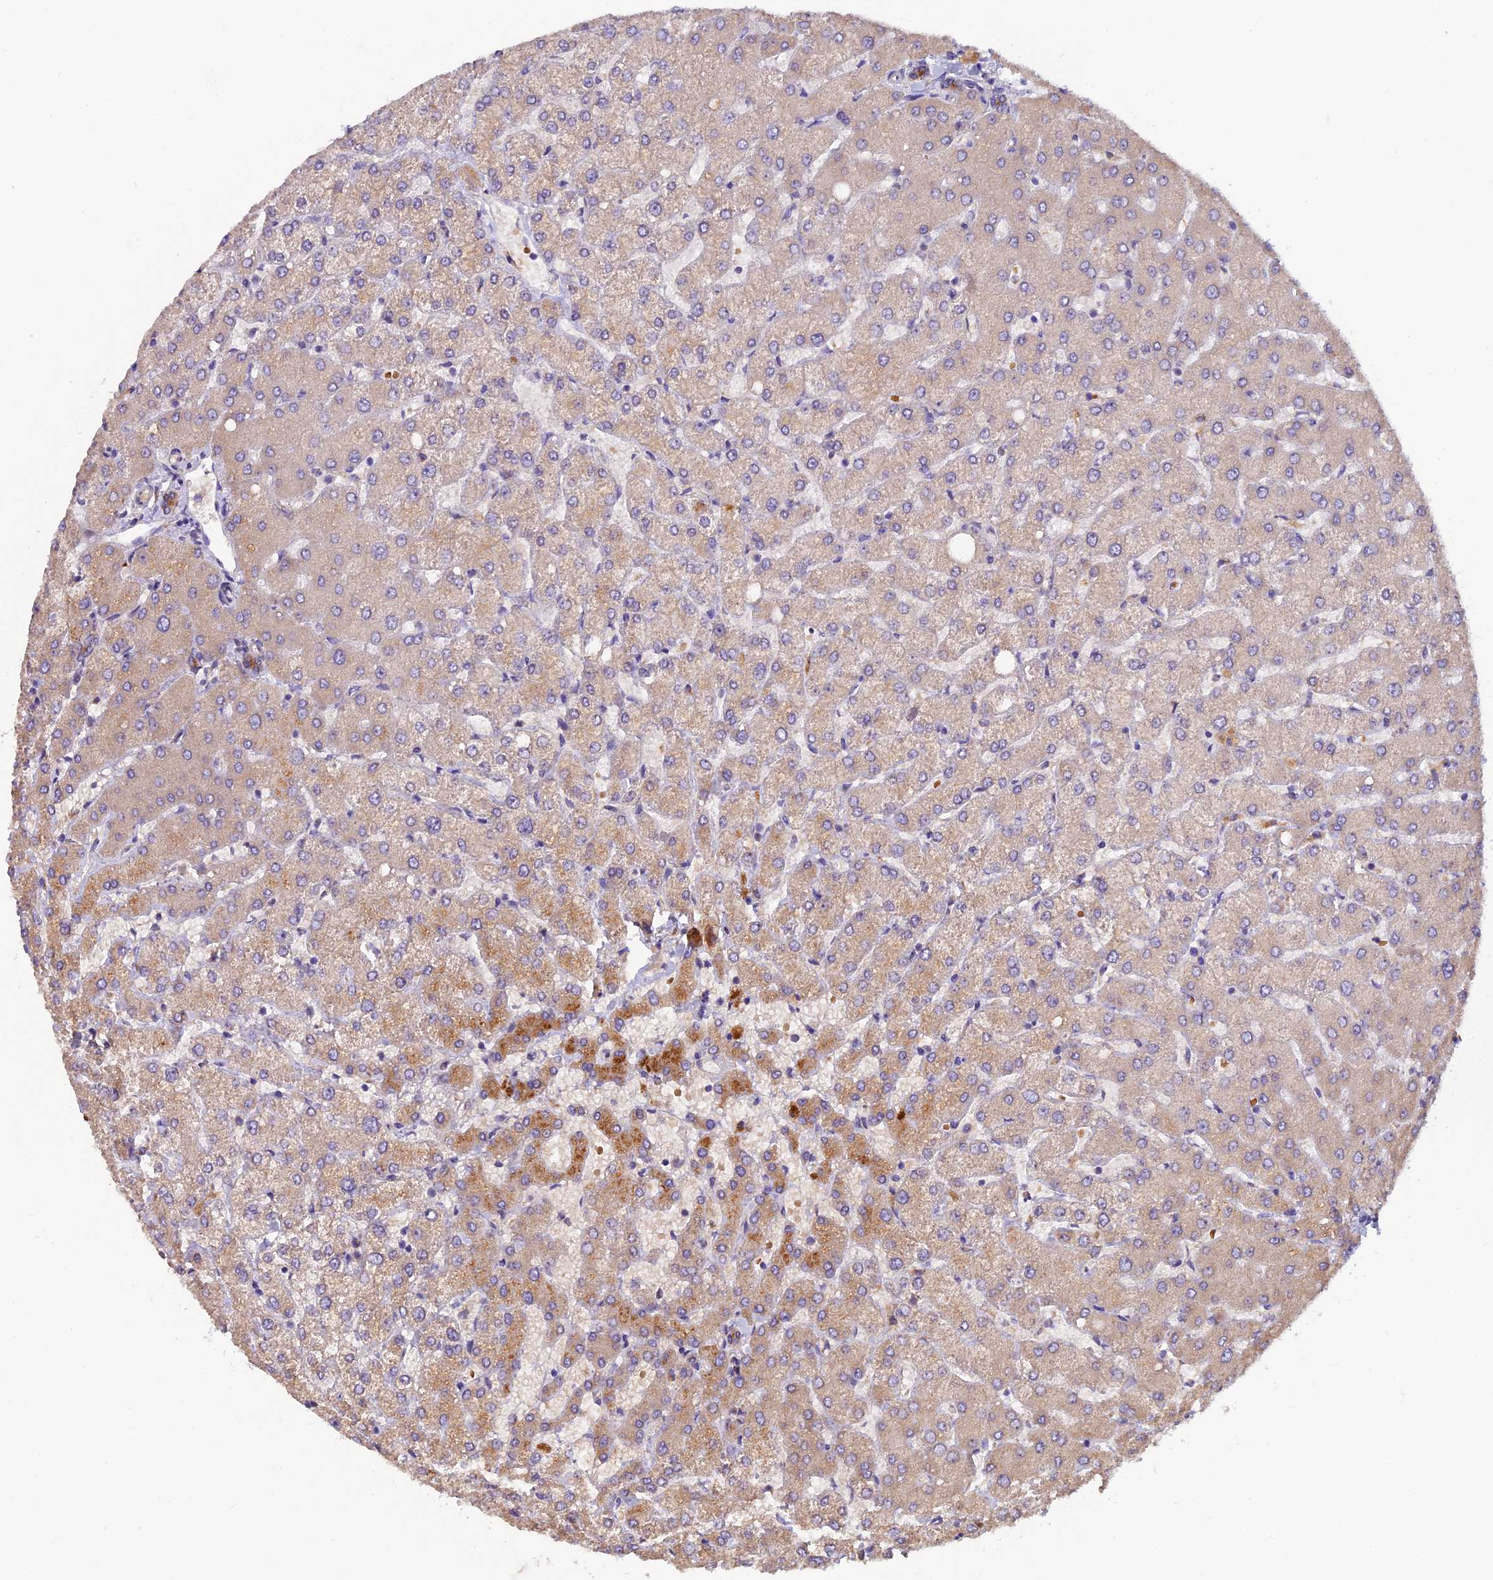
{"staining": {"intensity": "weak", "quantity": "25%-75%", "location": "cytoplasmic/membranous"}, "tissue": "liver", "cell_type": "Cholangiocytes", "image_type": "normal", "snomed": [{"axis": "morphology", "description": "Normal tissue, NOS"}, {"axis": "topography", "description": "Liver"}], "caption": "Human liver stained with a brown dye displays weak cytoplasmic/membranous positive staining in approximately 25%-75% of cholangiocytes.", "gene": "CCDC9B", "patient": {"sex": "female", "age": 54}}